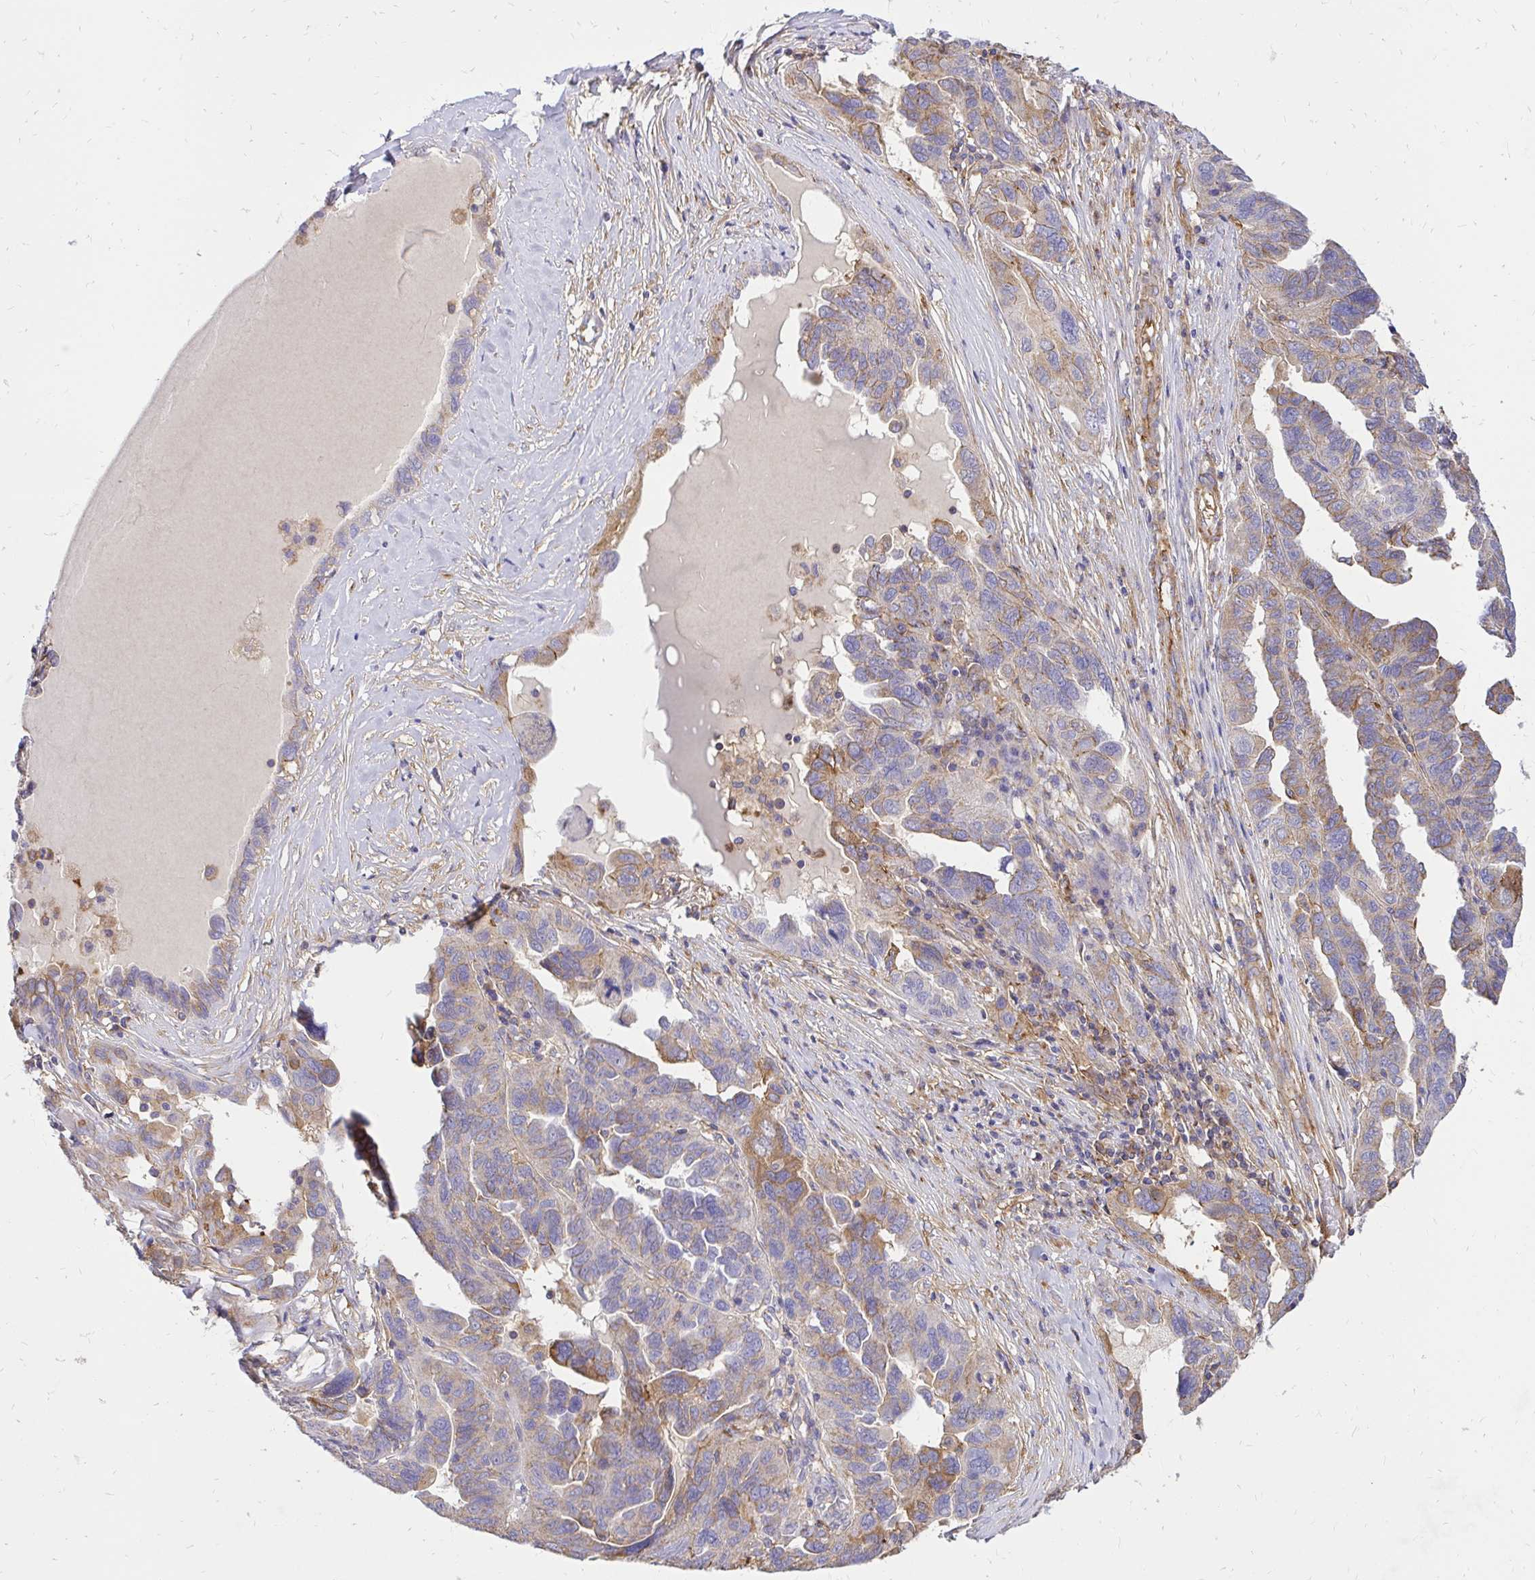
{"staining": {"intensity": "moderate", "quantity": "25%-75%", "location": "cytoplasmic/membranous"}, "tissue": "ovarian cancer", "cell_type": "Tumor cells", "image_type": "cancer", "snomed": [{"axis": "morphology", "description": "Cystadenocarcinoma, serous, NOS"}, {"axis": "topography", "description": "Ovary"}], "caption": "Immunohistochemistry of human ovarian serous cystadenocarcinoma exhibits medium levels of moderate cytoplasmic/membranous expression in approximately 25%-75% of tumor cells.", "gene": "ABCB10", "patient": {"sex": "female", "age": 64}}